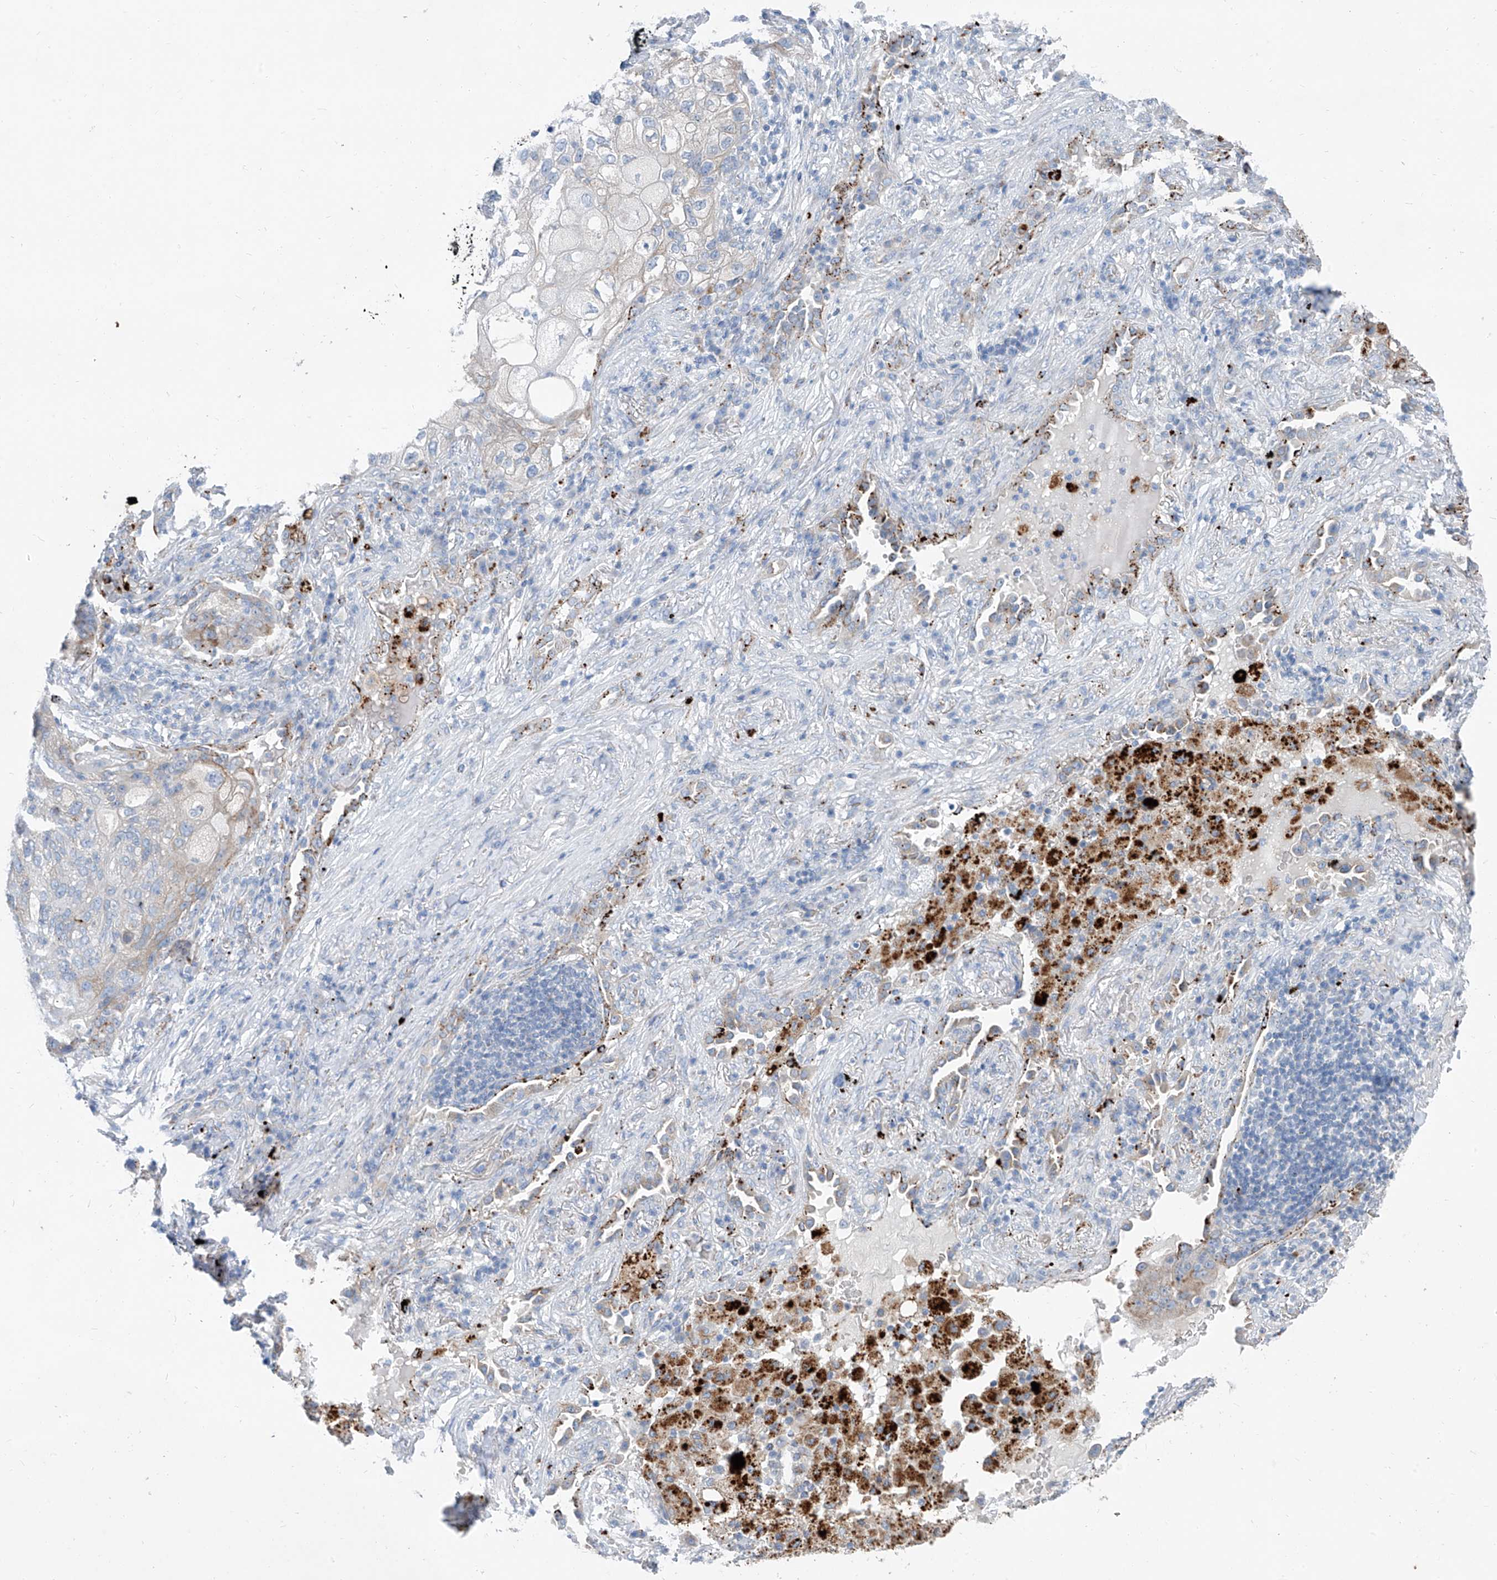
{"staining": {"intensity": "negative", "quantity": "none", "location": "none"}, "tissue": "lung cancer", "cell_type": "Tumor cells", "image_type": "cancer", "snomed": [{"axis": "morphology", "description": "Squamous cell carcinoma, NOS"}, {"axis": "topography", "description": "Lung"}], "caption": "Immunohistochemical staining of lung cancer (squamous cell carcinoma) exhibits no significant expression in tumor cells.", "gene": "GPR137C", "patient": {"sex": "female", "age": 63}}